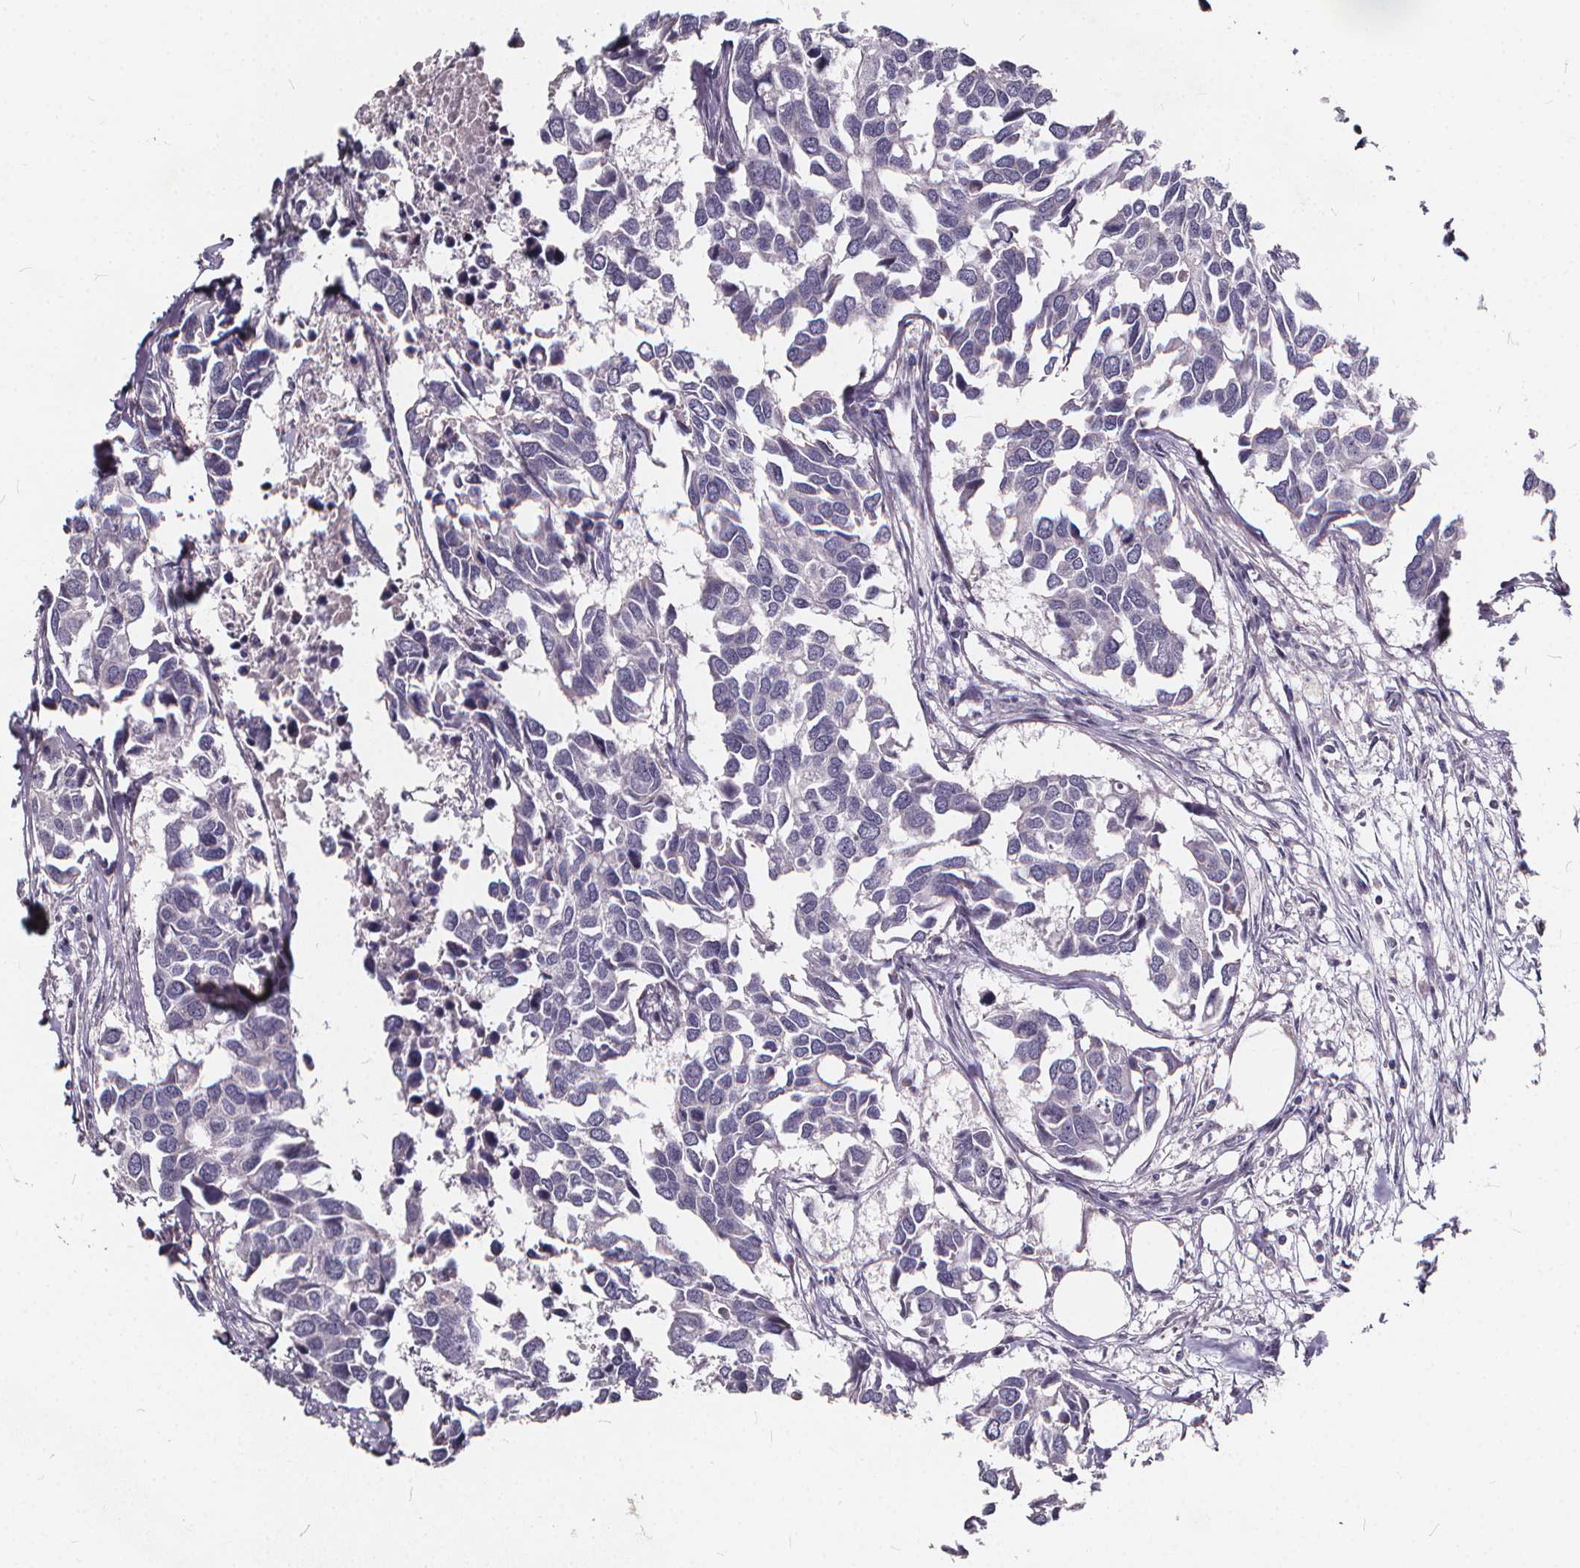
{"staining": {"intensity": "negative", "quantity": "none", "location": "none"}, "tissue": "breast cancer", "cell_type": "Tumor cells", "image_type": "cancer", "snomed": [{"axis": "morphology", "description": "Duct carcinoma"}, {"axis": "topography", "description": "Breast"}], "caption": "This is an immunohistochemistry micrograph of intraductal carcinoma (breast). There is no staining in tumor cells.", "gene": "TSPAN14", "patient": {"sex": "female", "age": 83}}